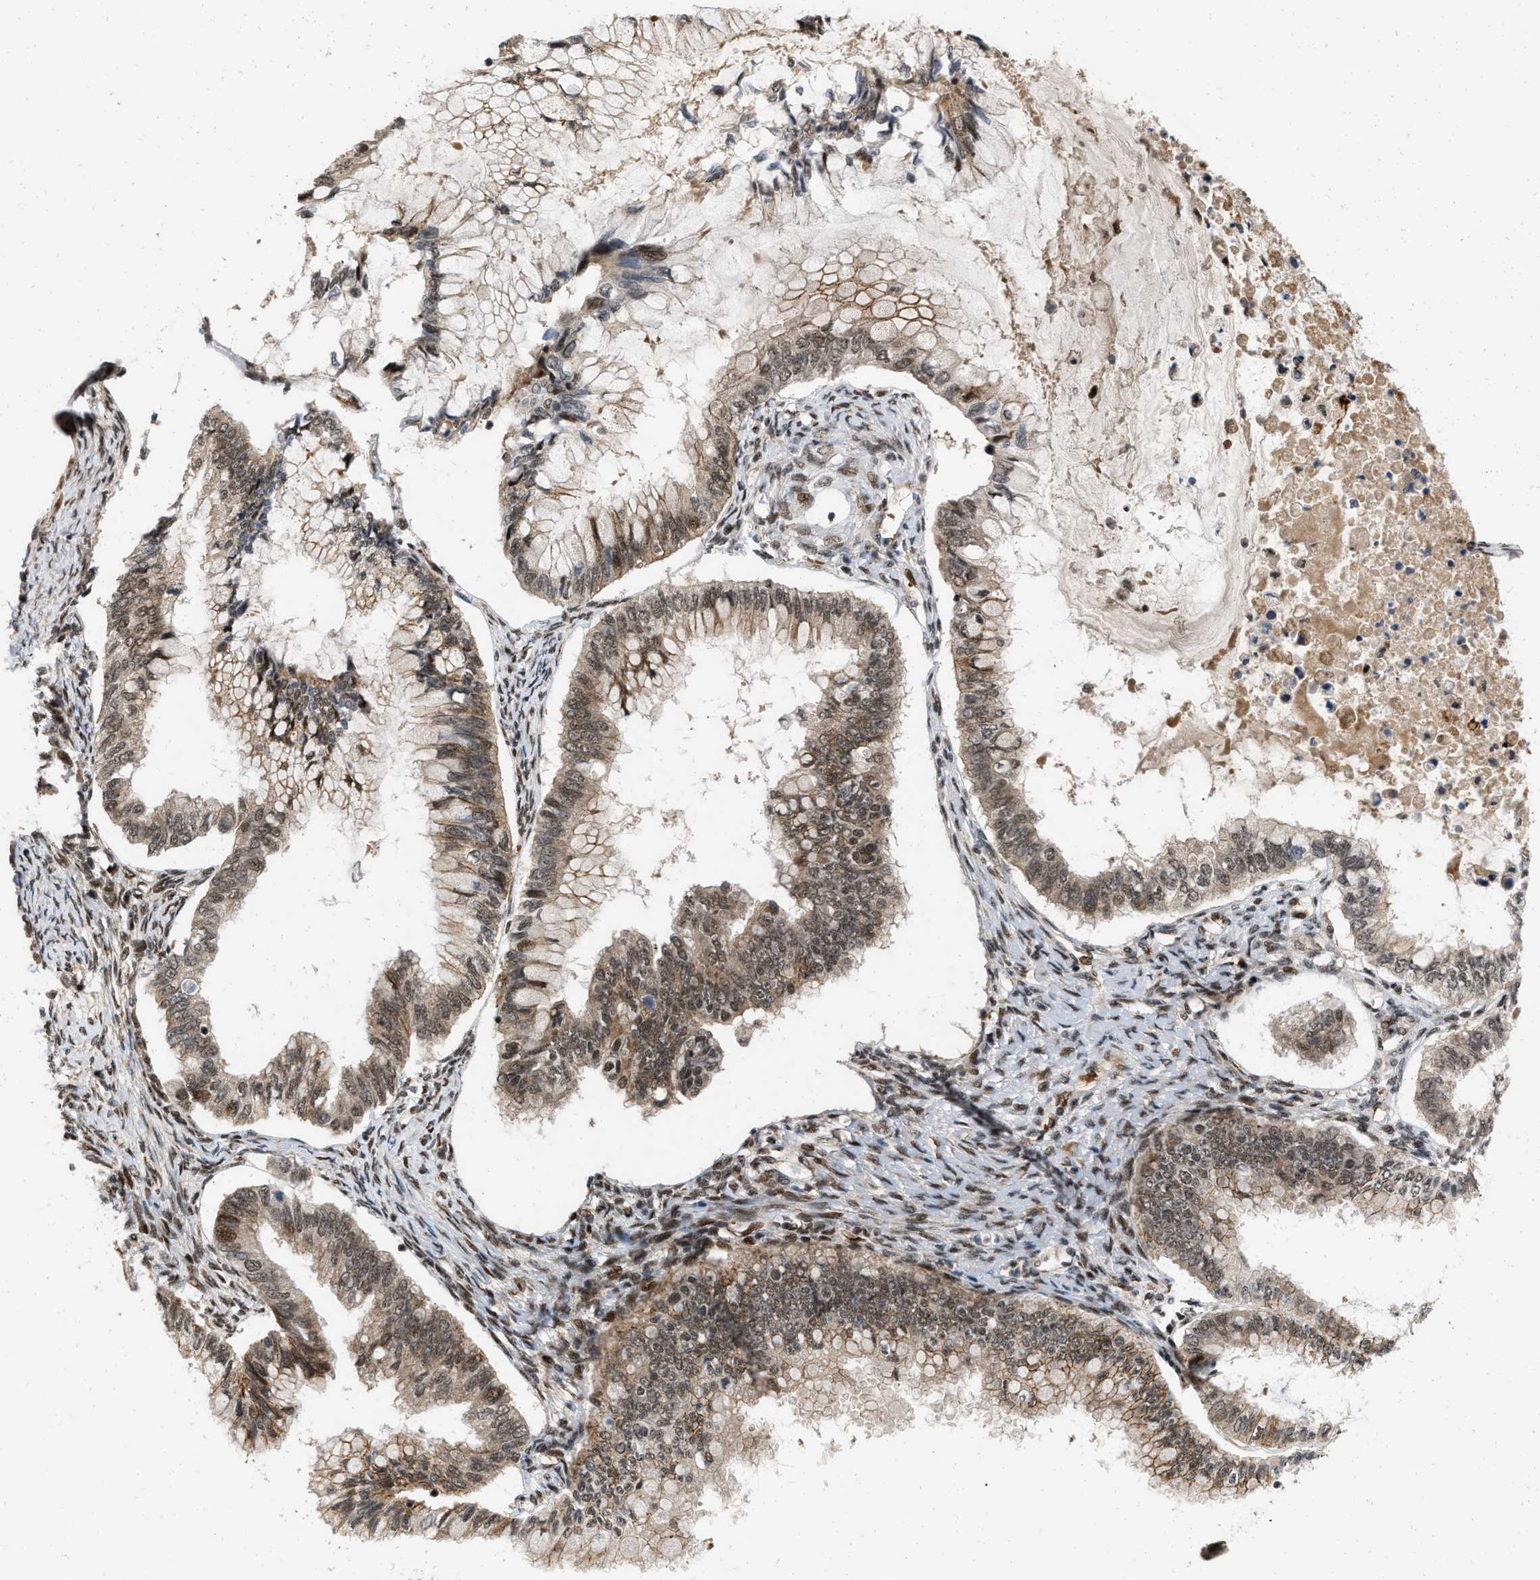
{"staining": {"intensity": "moderate", "quantity": ">75%", "location": "cytoplasmic/membranous,nuclear"}, "tissue": "ovarian cancer", "cell_type": "Tumor cells", "image_type": "cancer", "snomed": [{"axis": "morphology", "description": "Cystadenocarcinoma, mucinous, NOS"}, {"axis": "topography", "description": "Ovary"}], "caption": "Ovarian cancer (mucinous cystadenocarcinoma) stained with a protein marker reveals moderate staining in tumor cells.", "gene": "ANKRD11", "patient": {"sex": "female", "age": 80}}